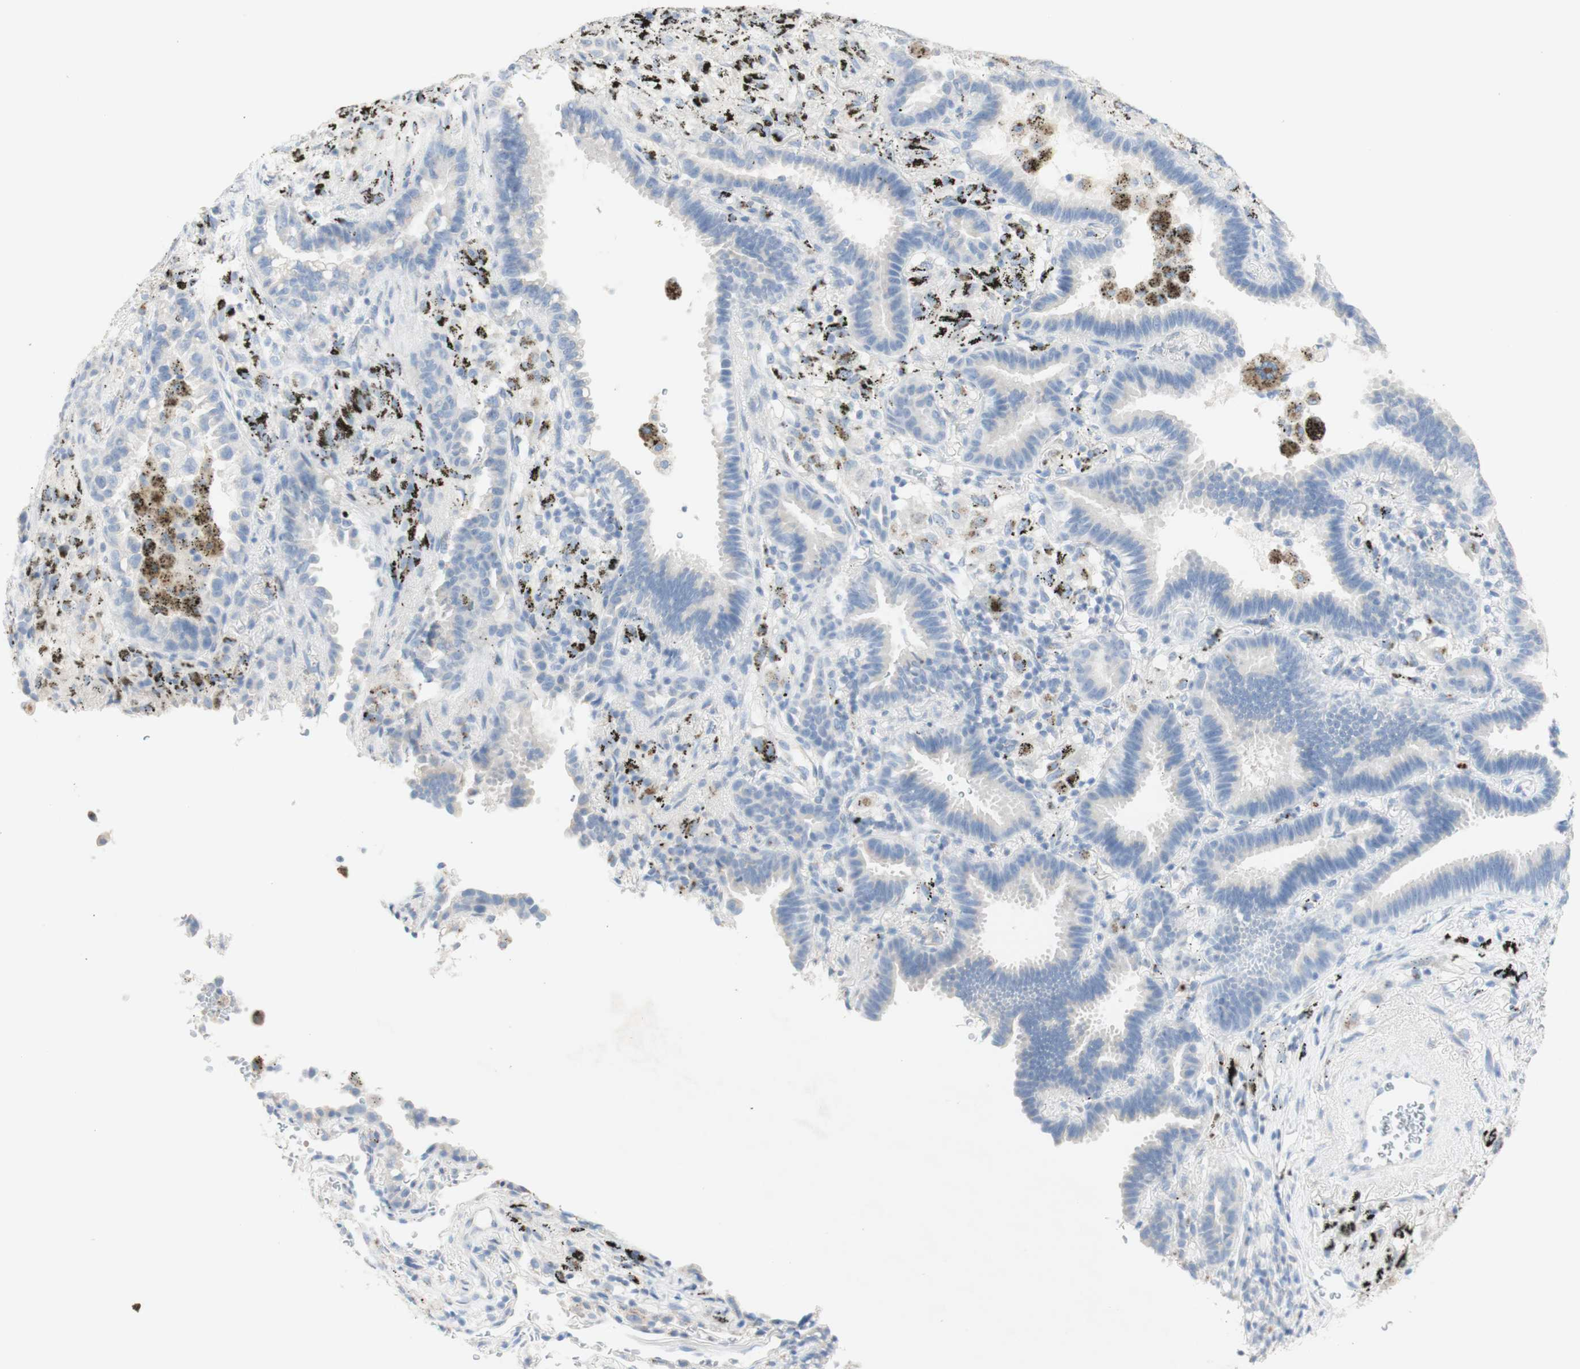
{"staining": {"intensity": "negative", "quantity": "none", "location": "none"}, "tissue": "lung cancer", "cell_type": "Tumor cells", "image_type": "cancer", "snomed": [{"axis": "morphology", "description": "Normal tissue, NOS"}, {"axis": "morphology", "description": "Adenocarcinoma, NOS"}, {"axis": "topography", "description": "Lung"}], "caption": "This is an IHC micrograph of human lung cancer (adenocarcinoma). There is no expression in tumor cells.", "gene": "MANEA", "patient": {"sex": "male", "age": 59}}